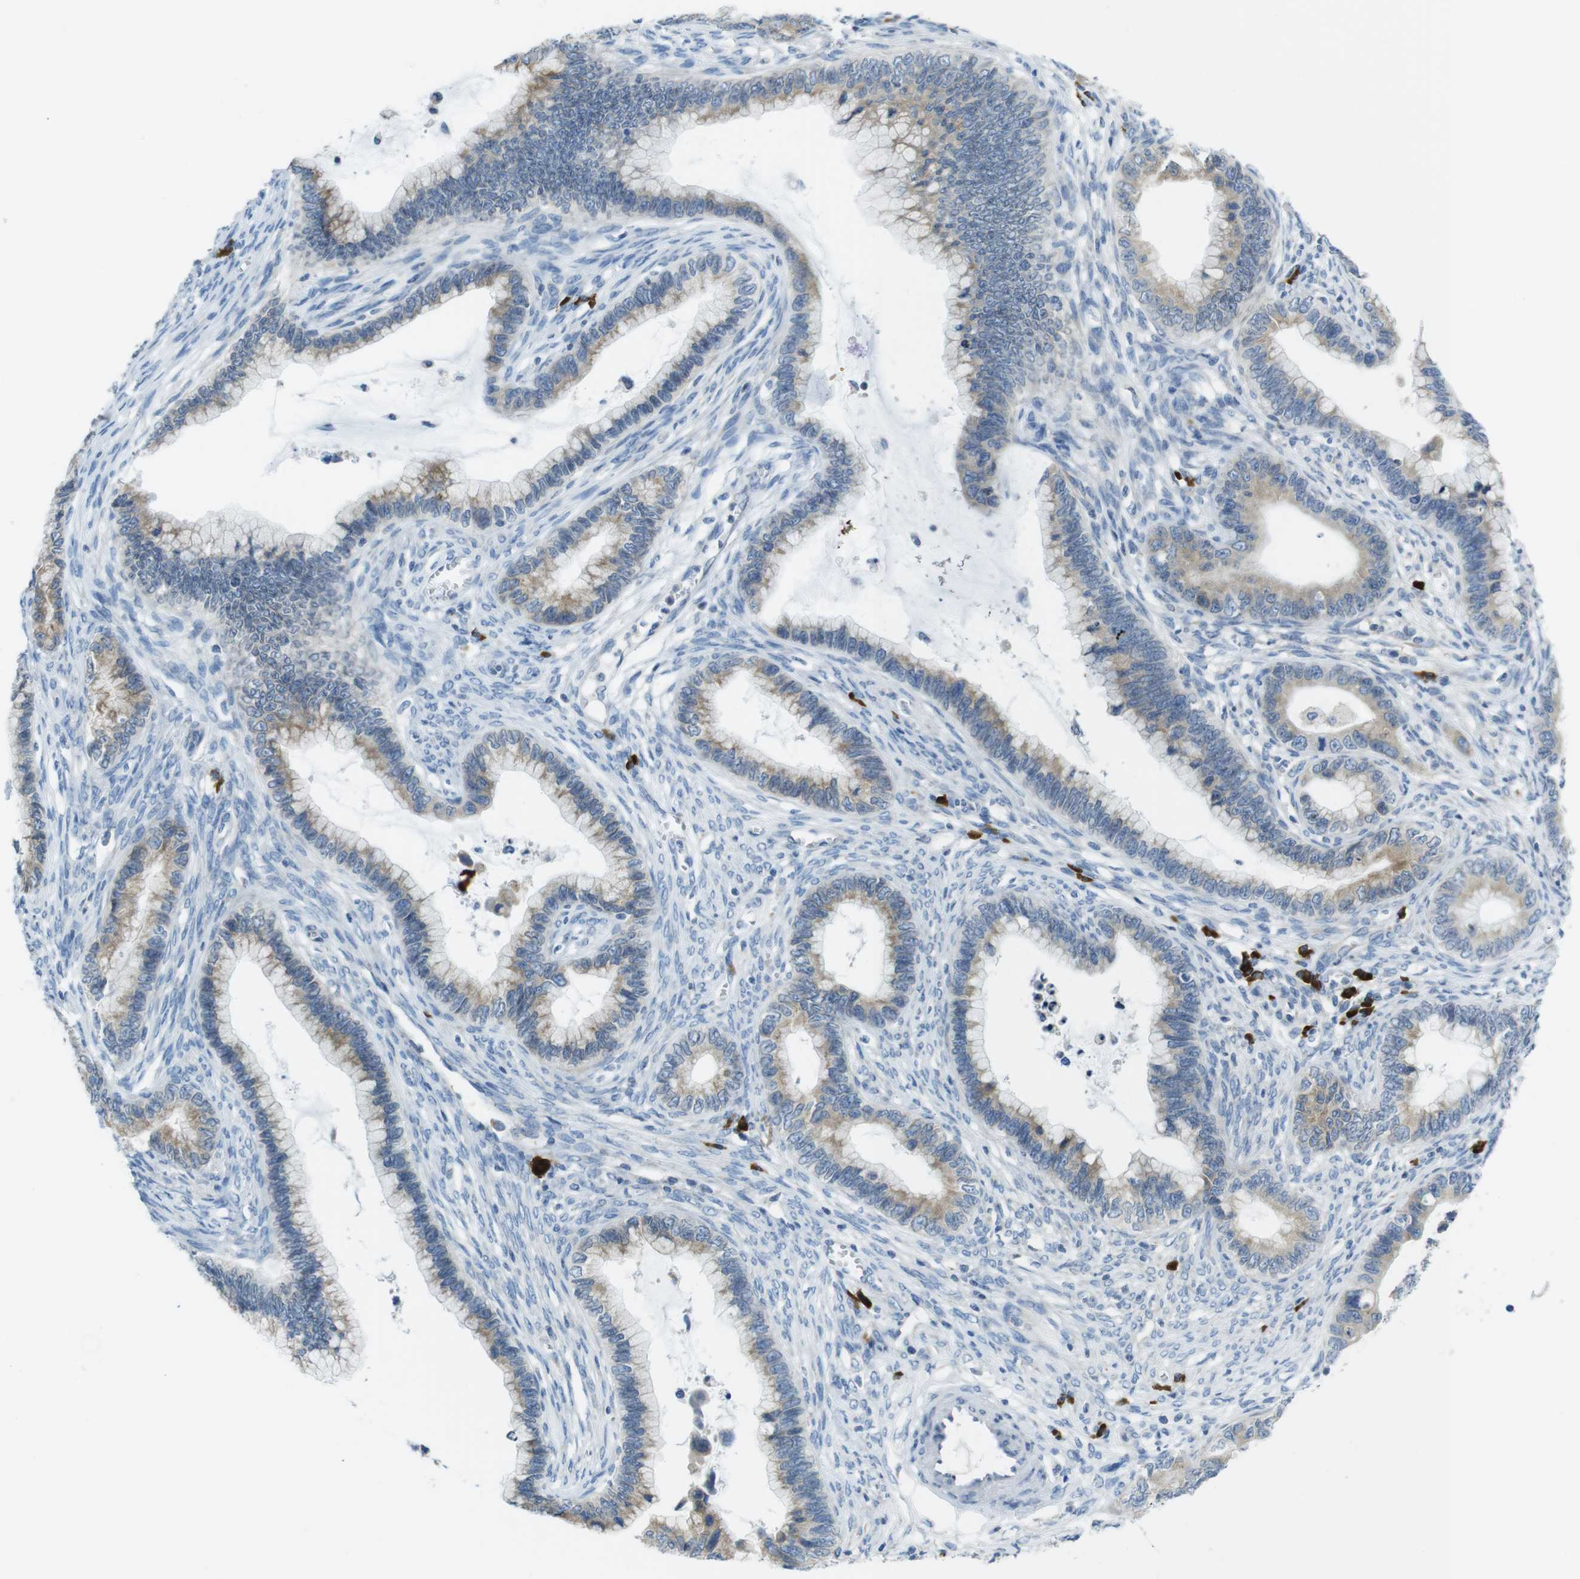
{"staining": {"intensity": "weak", "quantity": "25%-75%", "location": "cytoplasmic/membranous"}, "tissue": "cervical cancer", "cell_type": "Tumor cells", "image_type": "cancer", "snomed": [{"axis": "morphology", "description": "Adenocarcinoma, NOS"}, {"axis": "topography", "description": "Cervix"}], "caption": "Tumor cells show low levels of weak cytoplasmic/membranous positivity in about 25%-75% of cells in adenocarcinoma (cervical).", "gene": "CLPTM1L", "patient": {"sex": "female", "age": 44}}